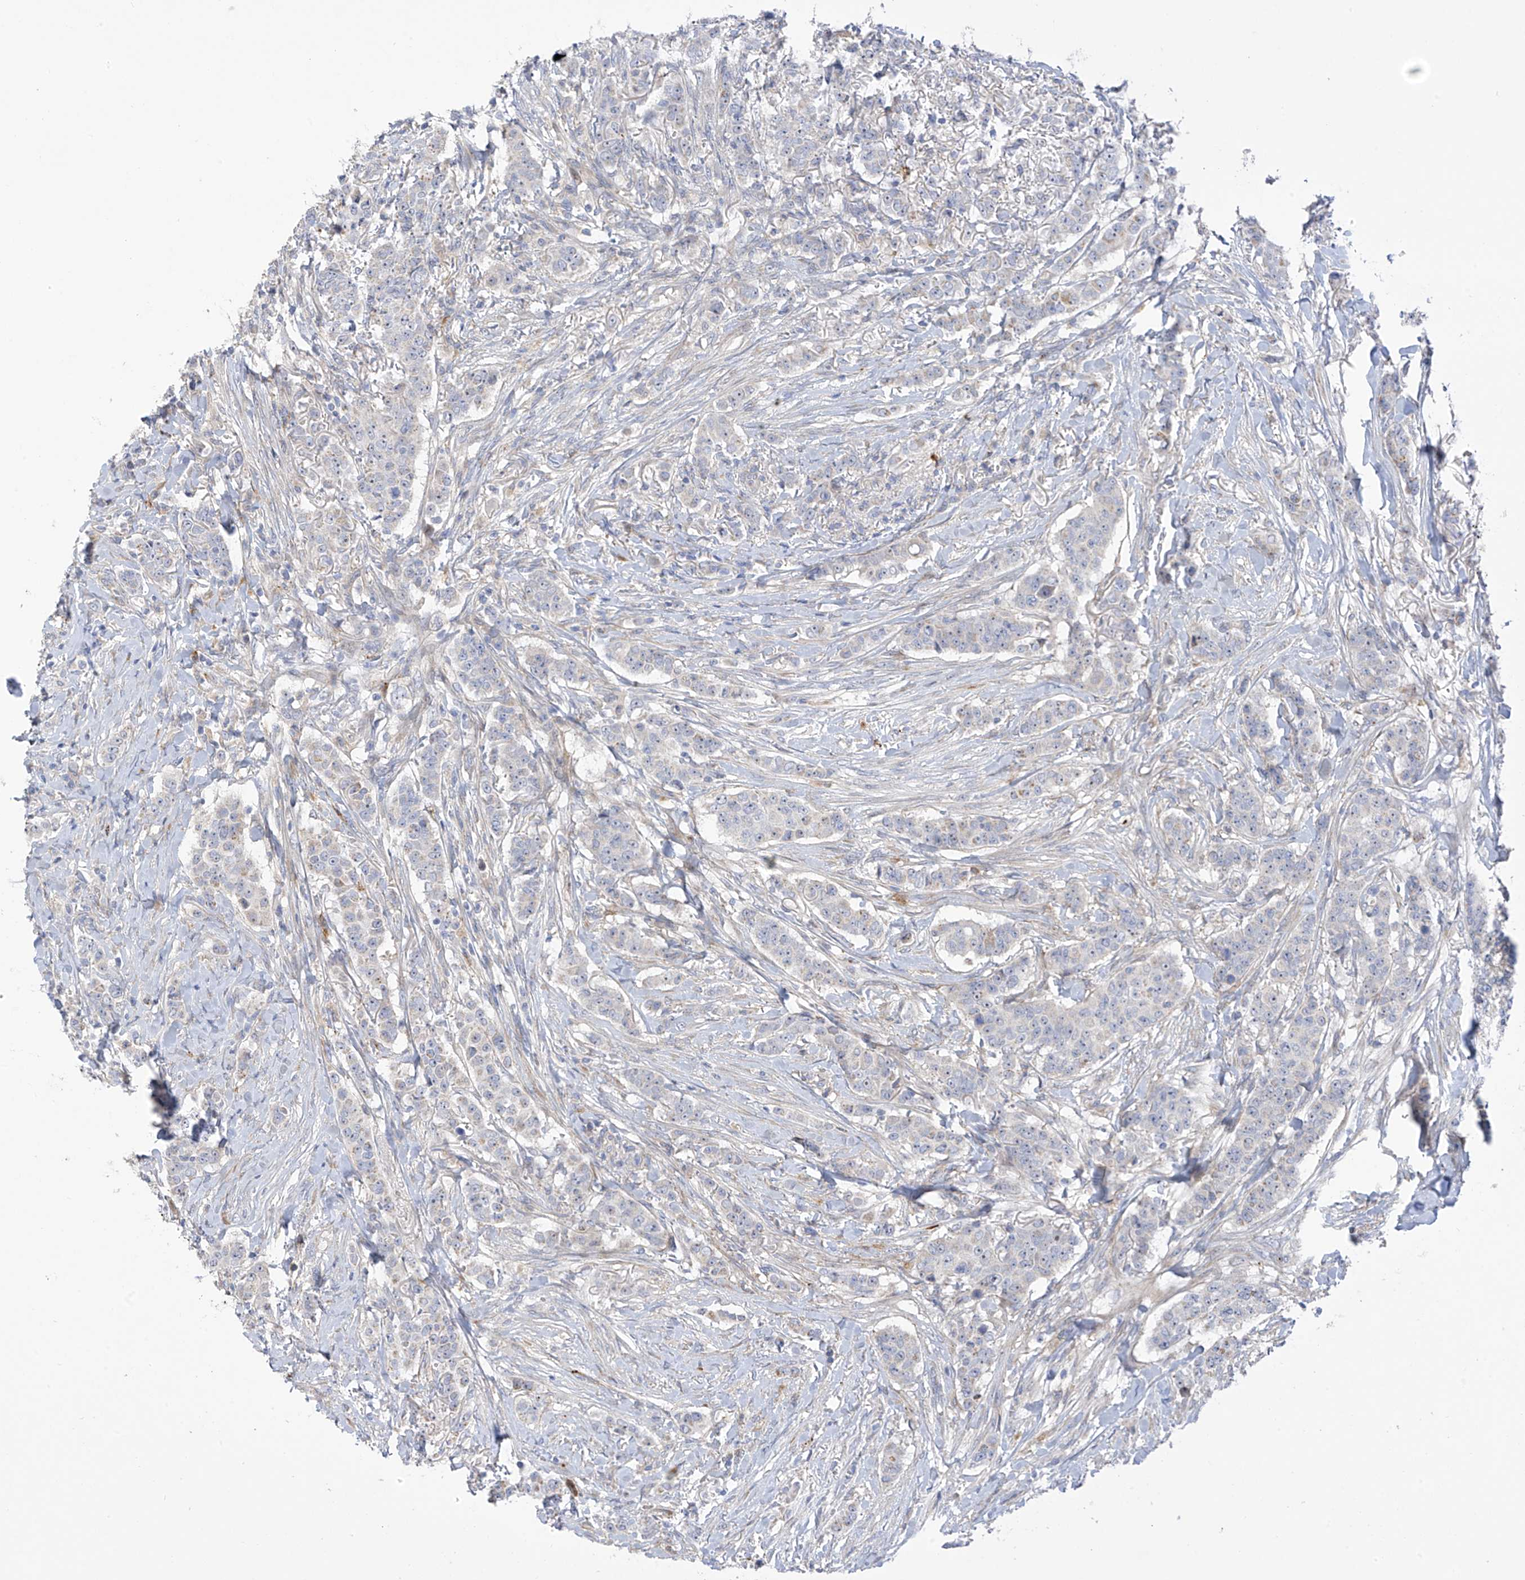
{"staining": {"intensity": "negative", "quantity": "none", "location": "none"}, "tissue": "breast cancer", "cell_type": "Tumor cells", "image_type": "cancer", "snomed": [{"axis": "morphology", "description": "Duct carcinoma"}, {"axis": "topography", "description": "Breast"}], "caption": "The micrograph shows no significant expression in tumor cells of breast intraductal carcinoma.", "gene": "ZNF641", "patient": {"sex": "female", "age": 40}}